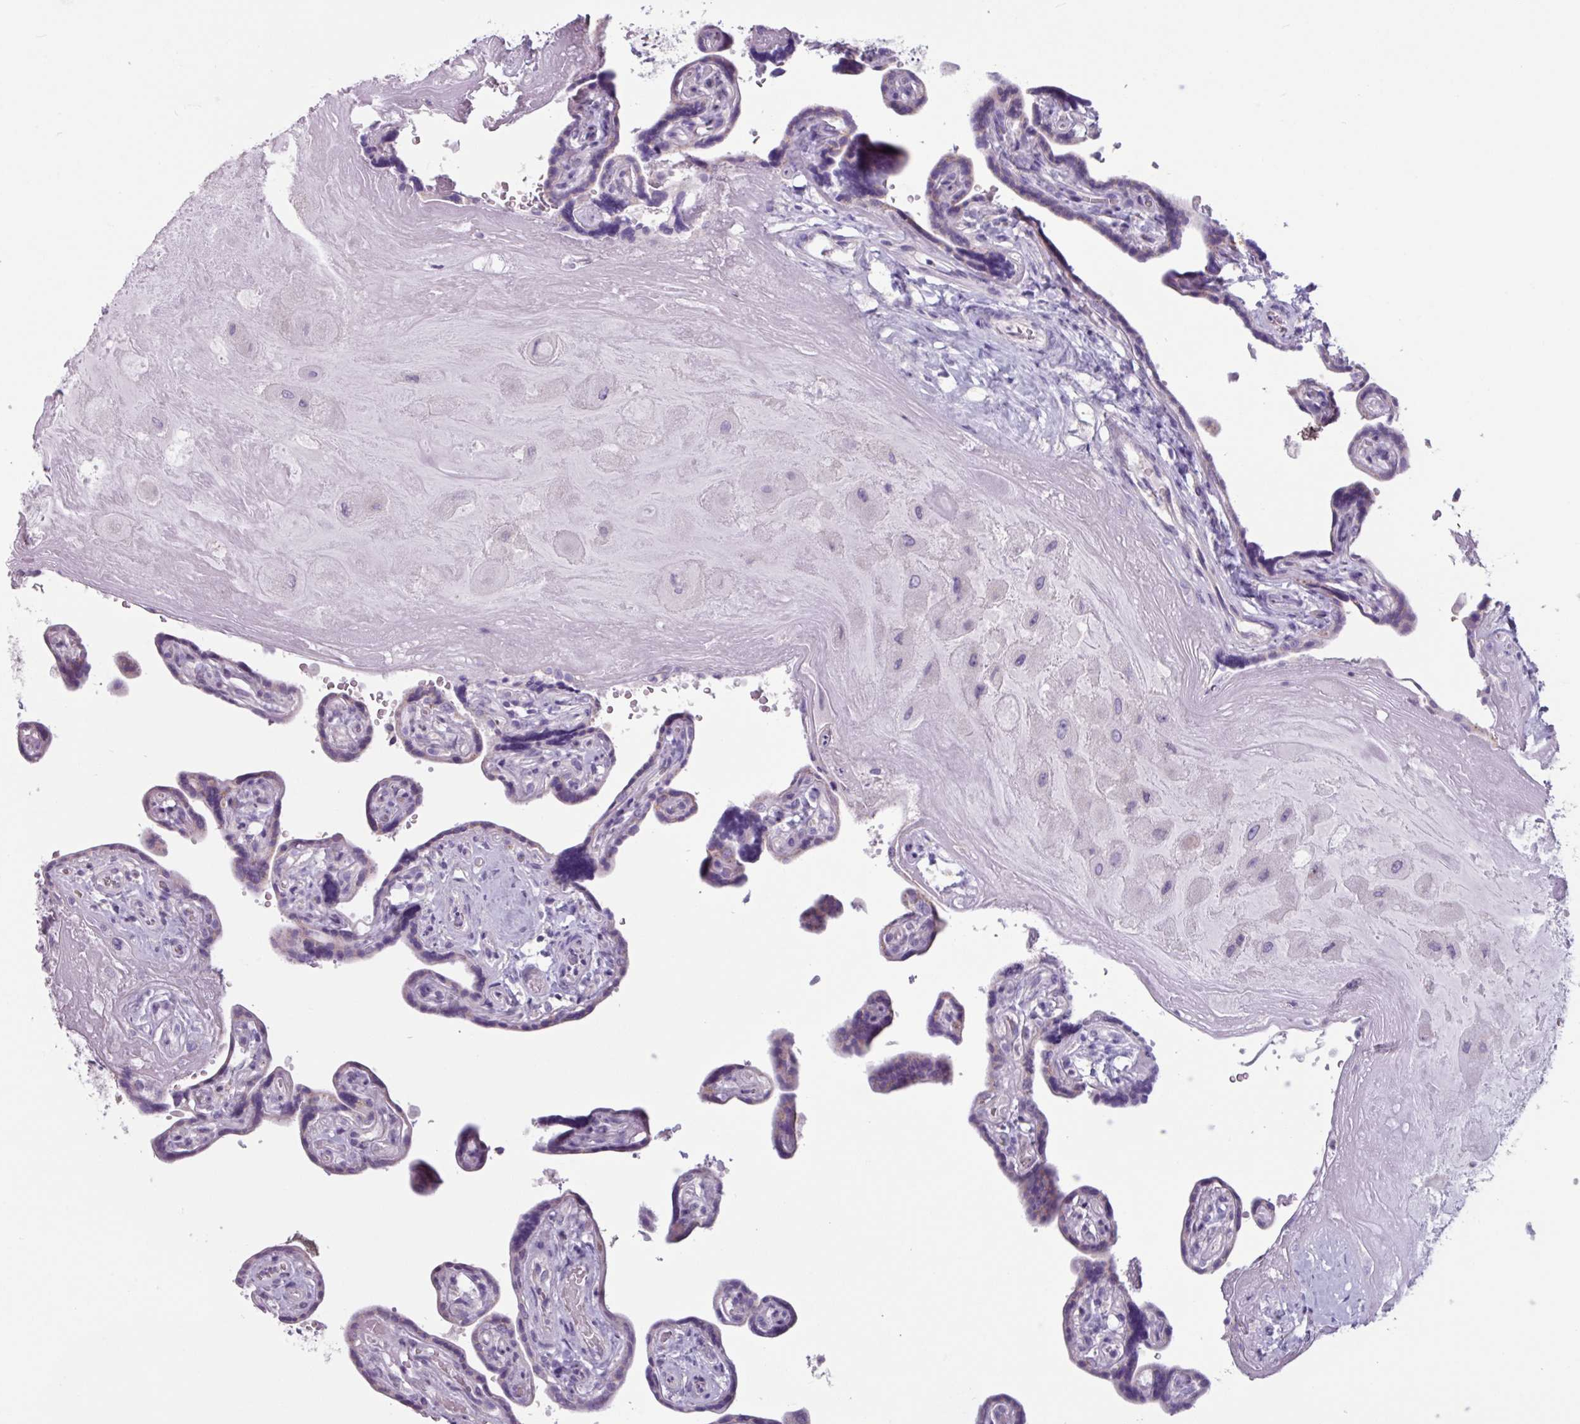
{"staining": {"intensity": "negative", "quantity": "none", "location": "none"}, "tissue": "placenta", "cell_type": "Decidual cells", "image_type": "normal", "snomed": [{"axis": "morphology", "description": "Normal tissue, NOS"}, {"axis": "topography", "description": "Placenta"}], "caption": "IHC image of benign placenta: placenta stained with DAB (3,3'-diaminobenzidine) exhibits no significant protein staining in decidual cells.", "gene": "ADGRE1", "patient": {"sex": "female", "age": 32}}